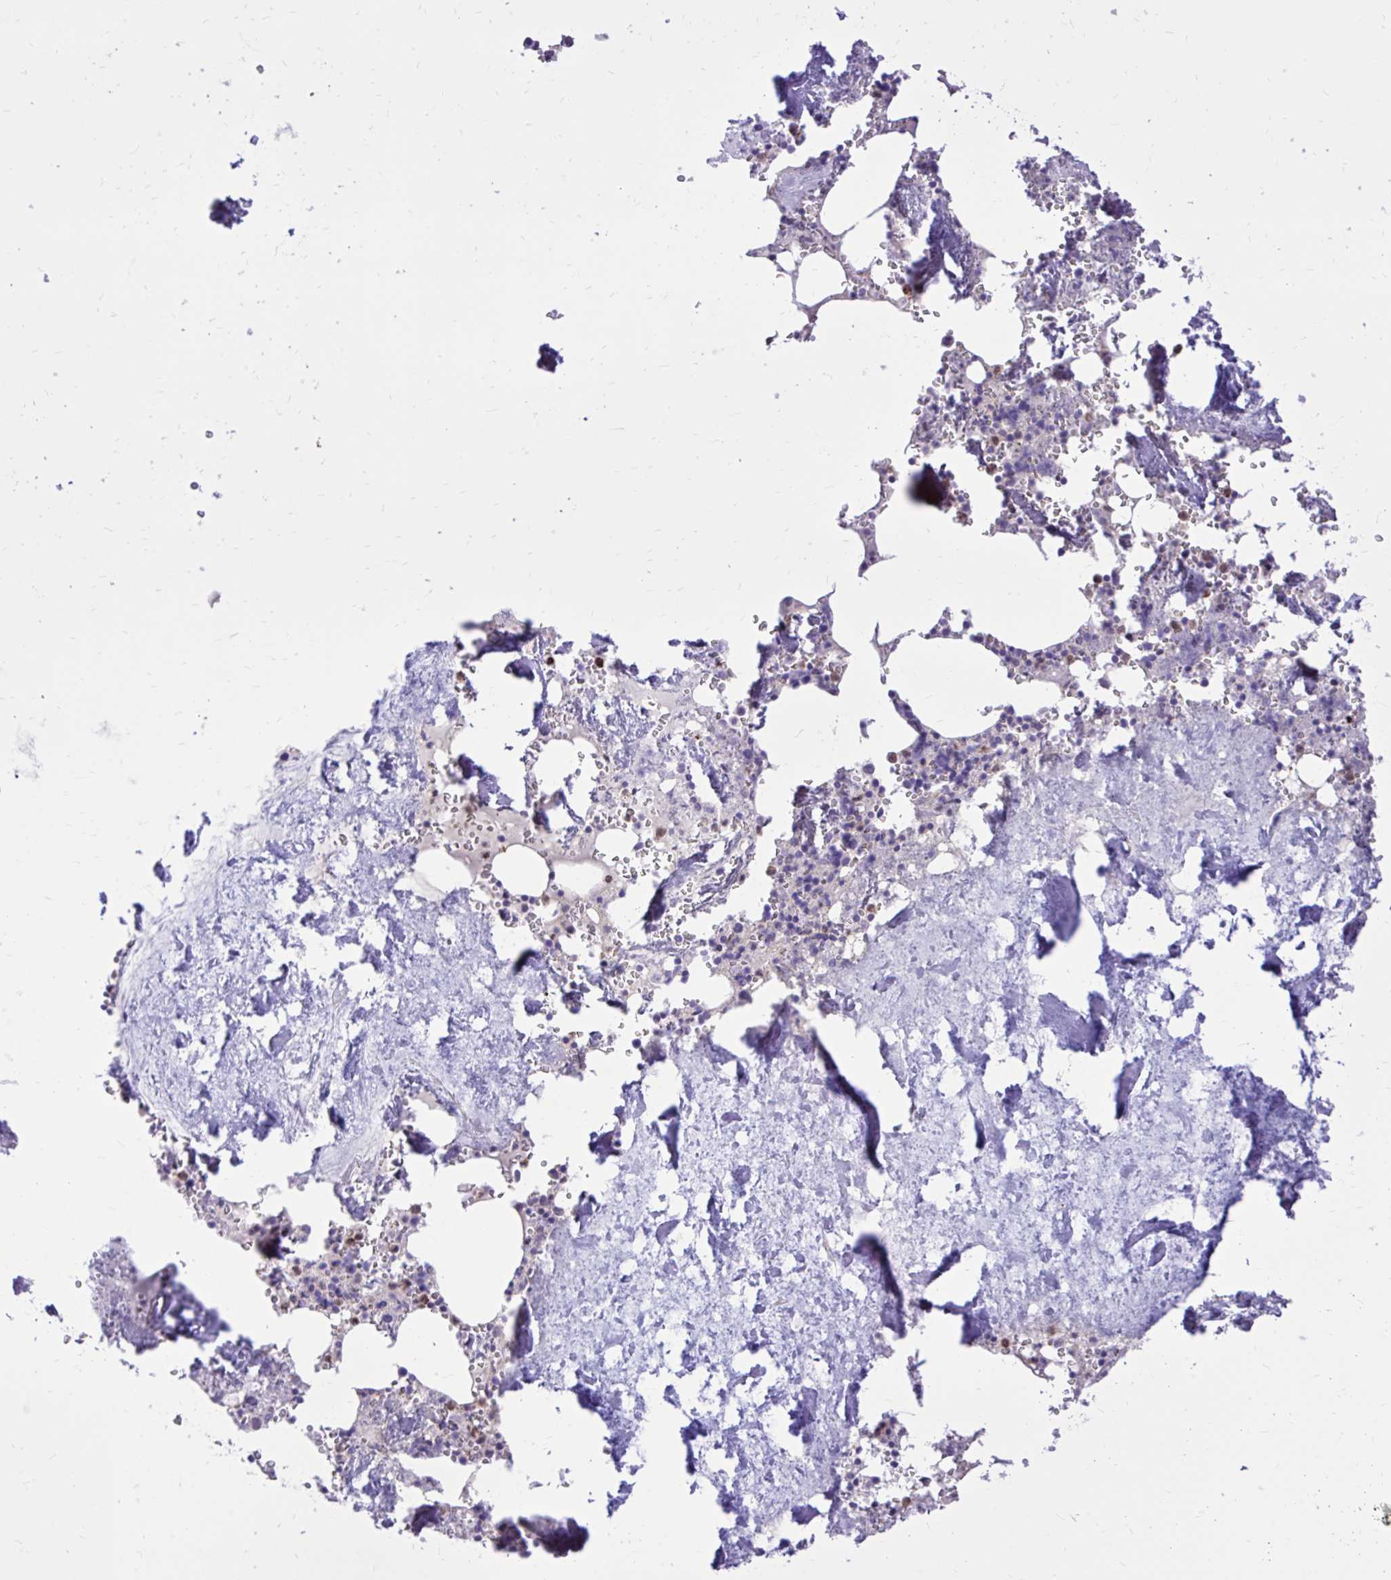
{"staining": {"intensity": "moderate", "quantity": "<25%", "location": "cytoplasmic/membranous"}, "tissue": "bone marrow", "cell_type": "Hematopoietic cells", "image_type": "normal", "snomed": [{"axis": "morphology", "description": "Normal tissue, NOS"}, {"axis": "topography", "description": "Bone marrow"}], "caption": "Moderate cytoplasmic/membranous protein positivity is seen in about <25% of hematopoietic cells in bone marrow.", "gene": "TLR7", "patient": {"sex": "male", "age": 54}}